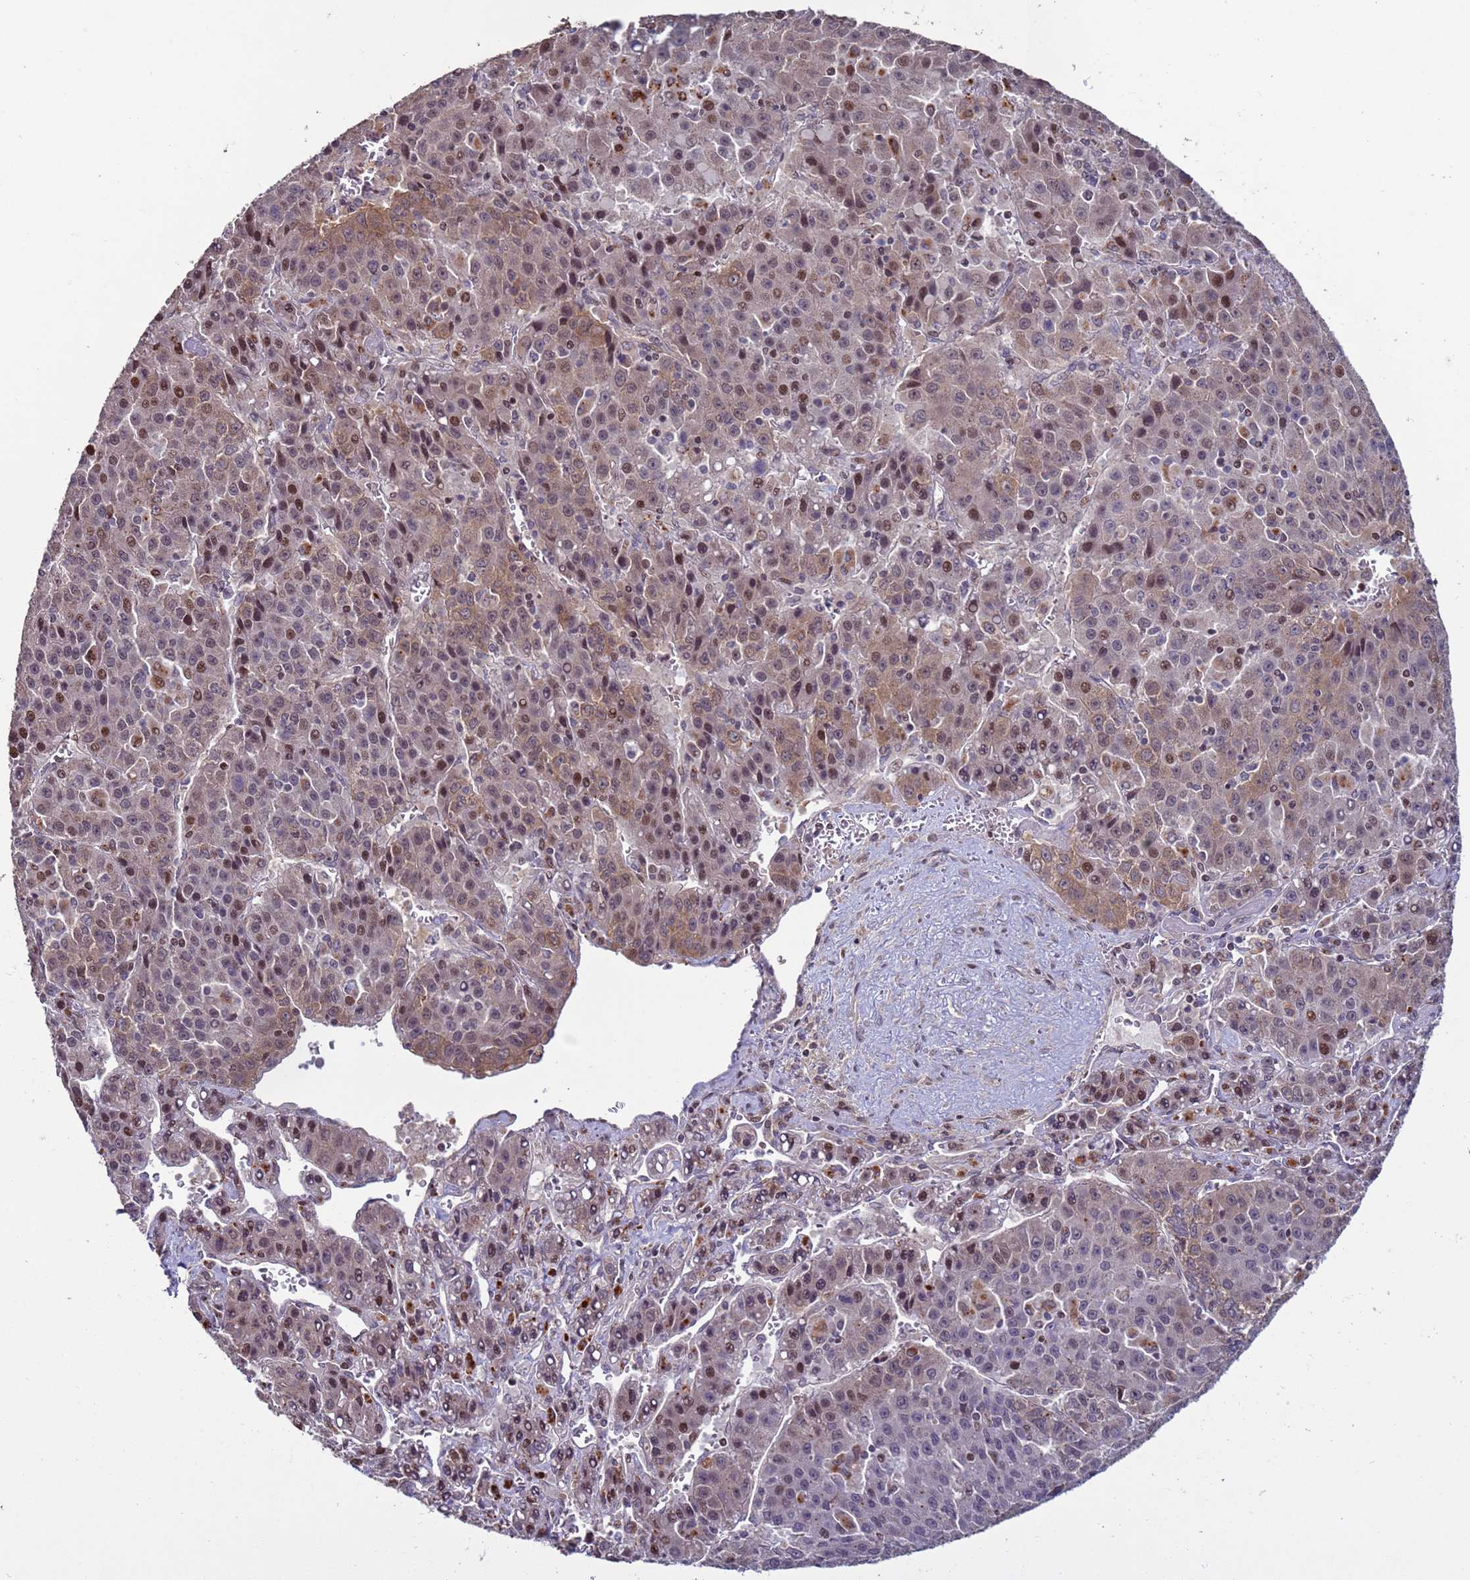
{"staining": {"intensity": "moderate", "quantity": "25%-75%", "location": "nuclear"}, "tissue": "liver cancer", "cell_type": "Tumor cells", "image_type": "cancer", "snomed": [{"axis": "morphology", "description": "Carcinoma, Hepatocellular, NOS"}, {"axis": "topography", "description": "Liver"}], "caption": "A medium amount of moderate nuclear expression is identified in about 25%-75% of tumor cells in hepatocellular carcinoma (liver) tissue.", "gene": "HGH1", "patient": {"sex": "female", "age": 53}}